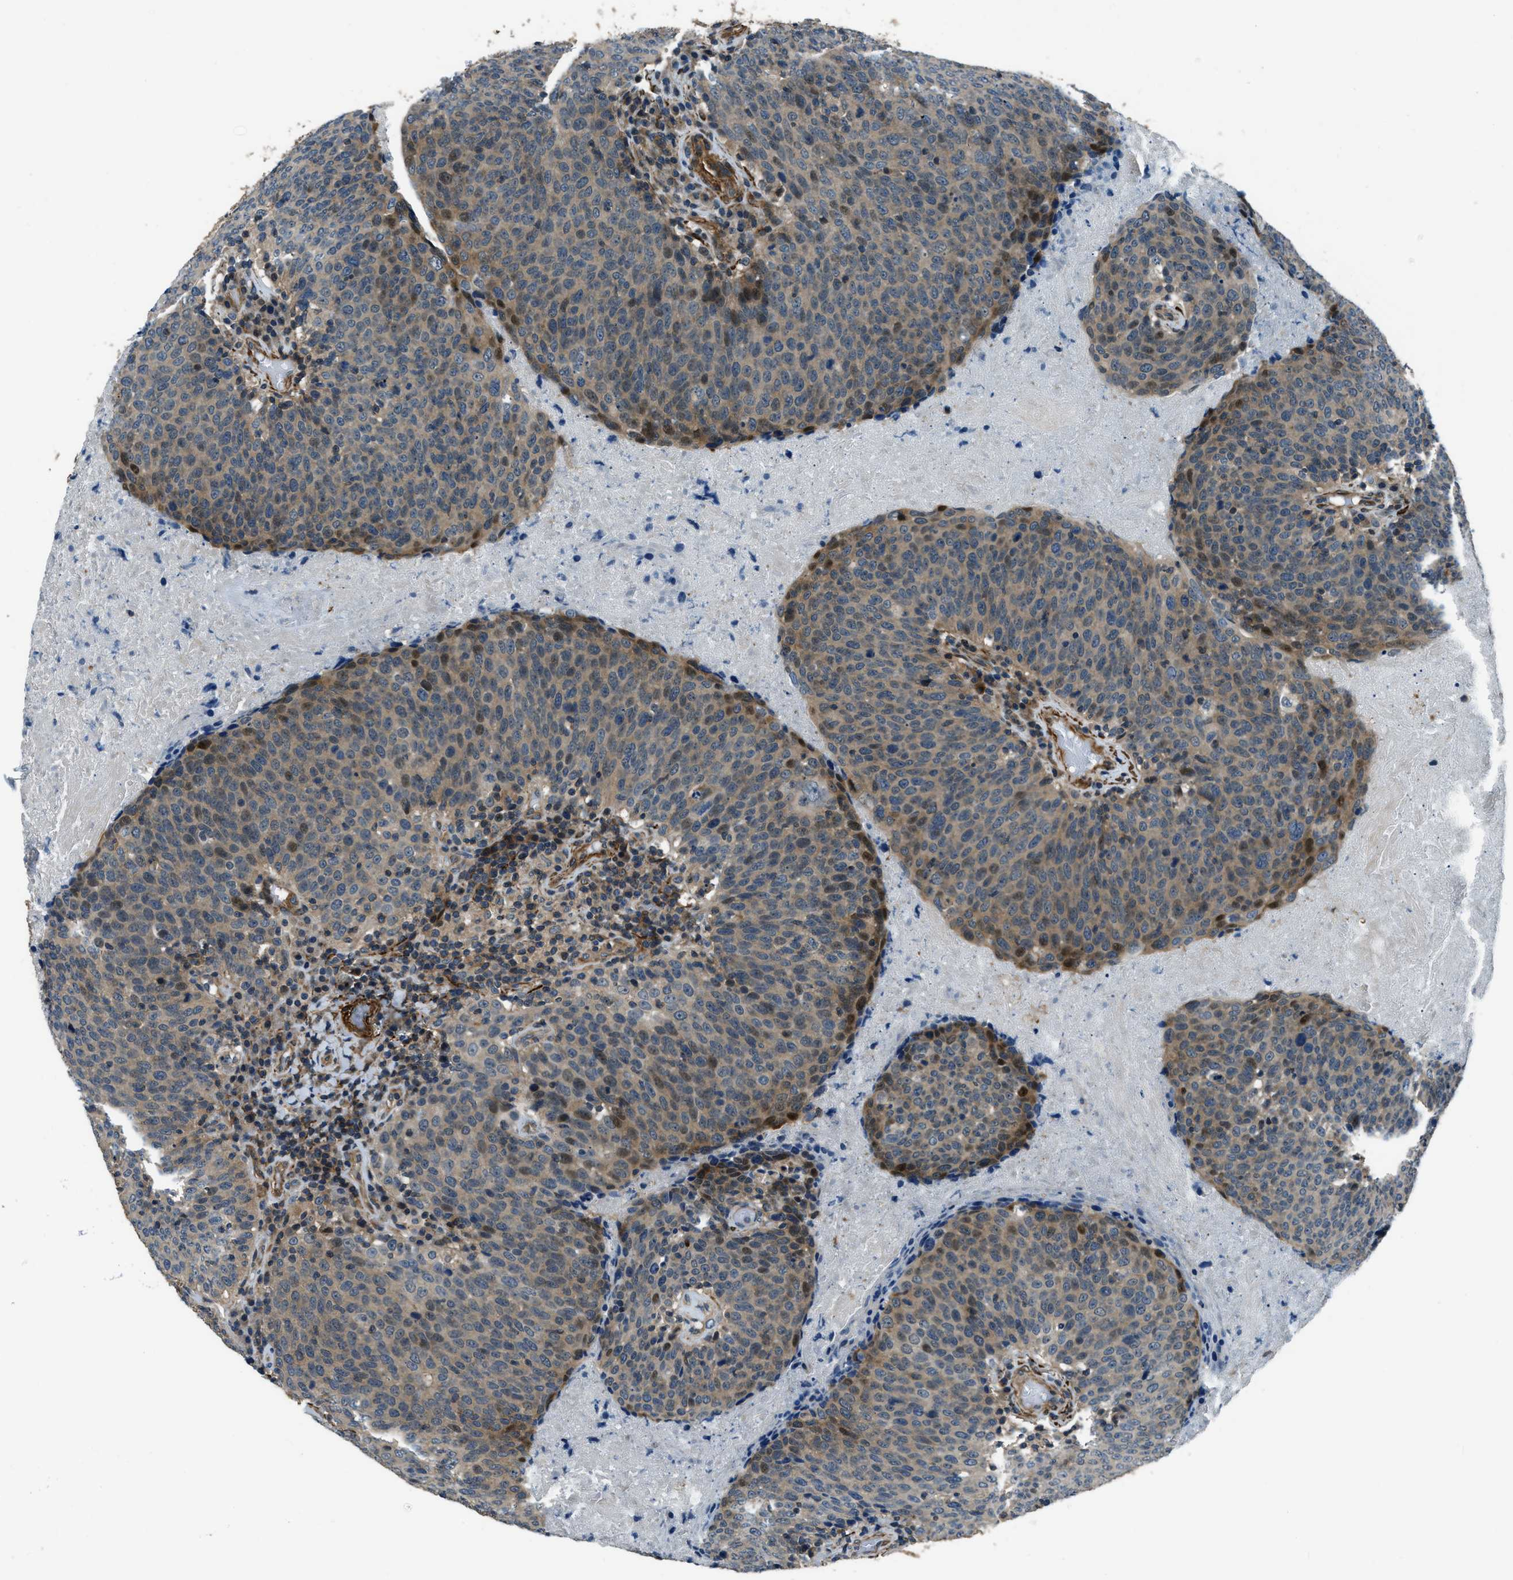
{"staining": {"intensity": "moderate", "quantity": ">75%", "location": "cytoplasmic/membranous,nuclear"}, "tissue": "head and neck cancer", "cell_type": "Tumor cells", "image_type": "cancer", "snomed": [{"axis": "morphology", "description": "Squamous cell carcinoma, NOS"}, {"axis": "morphology", "description": "Squamous cell carcinoma, metastatic, NOS"}, {"axis": "topography", "description": "Lymph node"}, {"axis": "topography", "description": "Head-Neck"}], "caption": "IHC staining of head and neck cancer, which displays medium levels of moderate cytoplasmic/membranous and nuclear expression in approximately >75% of tumor cells indicating moderate cytoplasmic/membranous and nuclear protein expression. The staining was performed using DAB (brown) for protein detection and nuclei were counterstained in hematoxylin (blue).", "gene": "NUDCD3", "patient": {"sex": "male", "age": 62}}